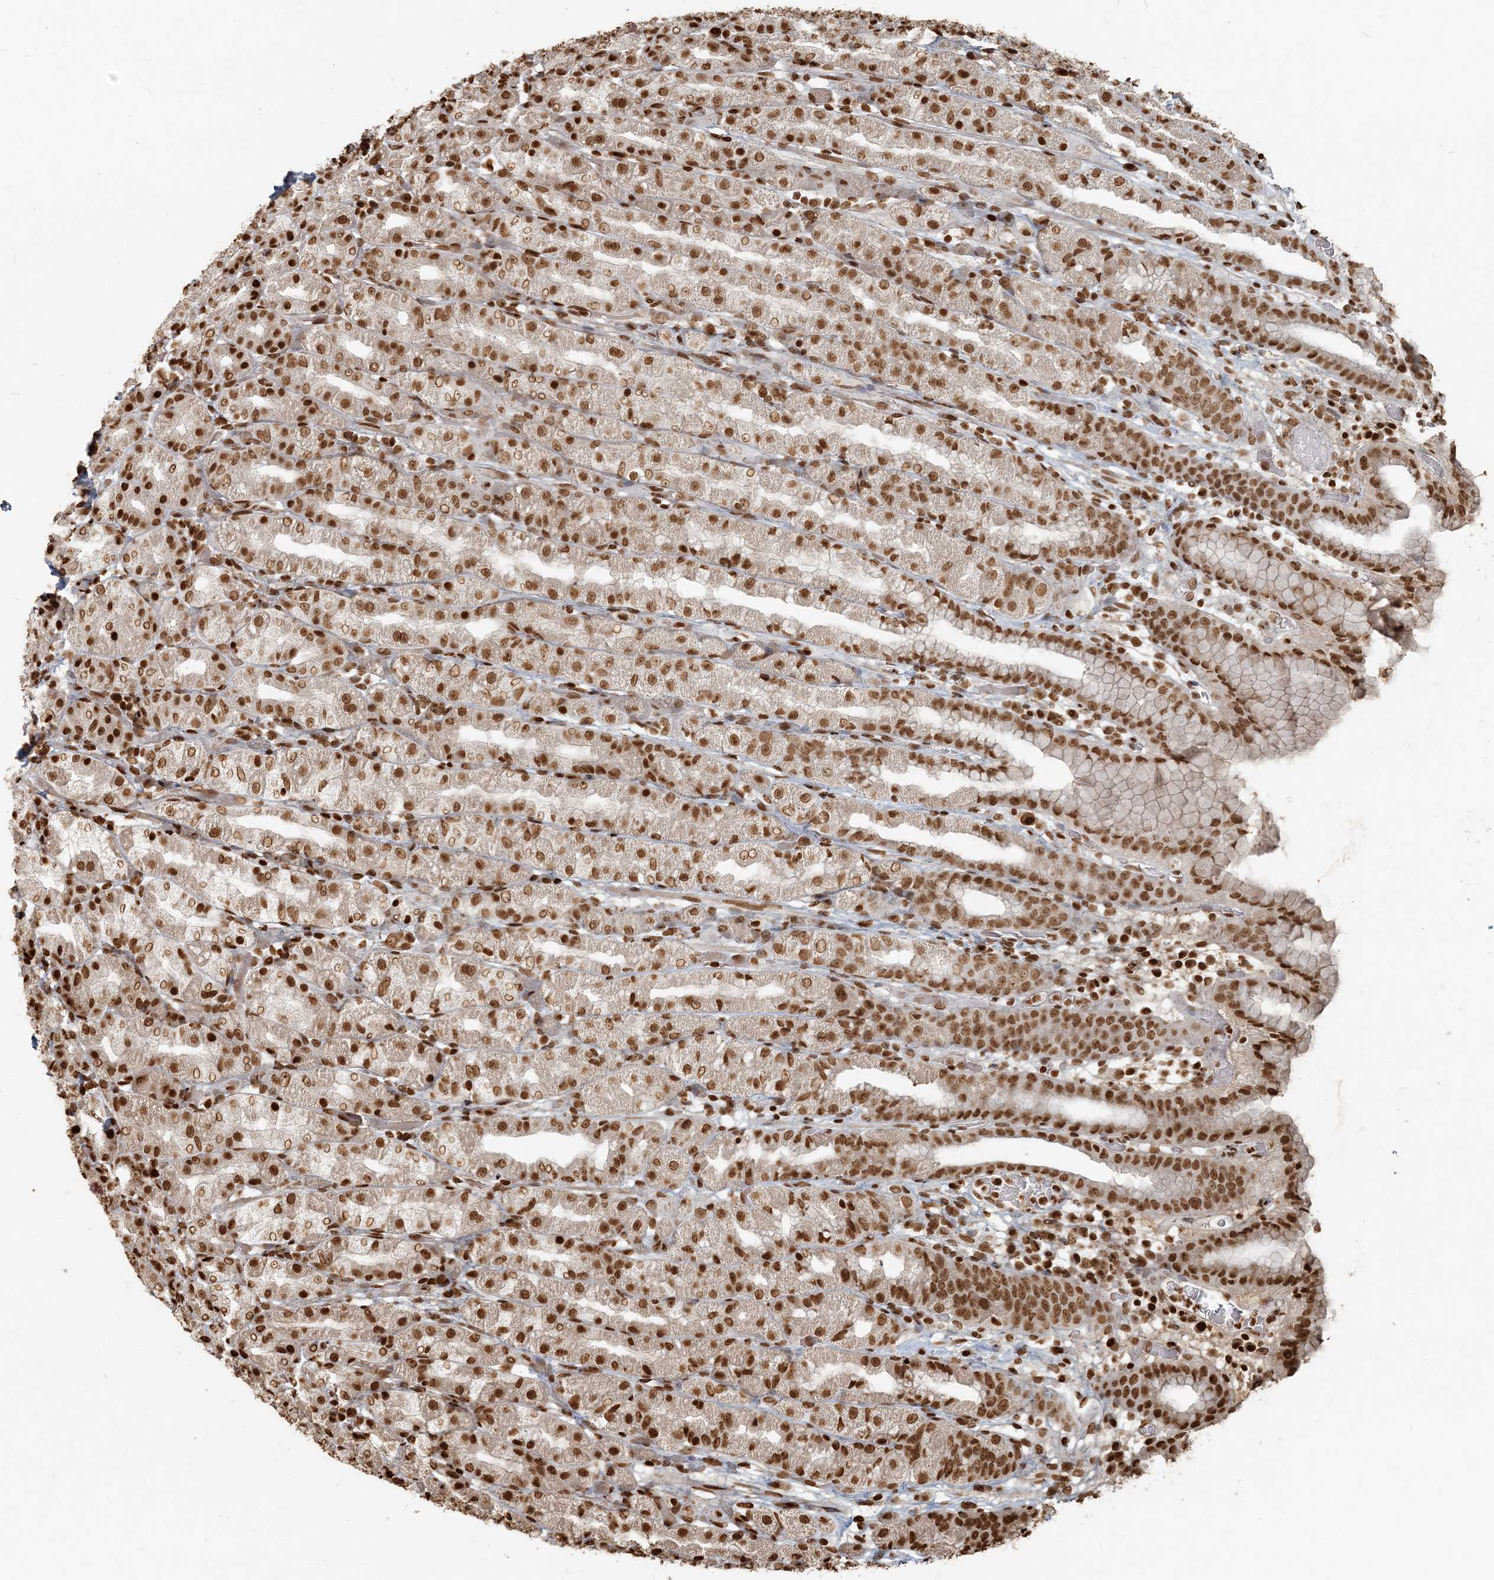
{"staining": {"intensity": "strong", "quantity": ">75%", "location": "nuclear"}, "tissue": "stomach", "cell_type": "Glandular cells", "image_type": "normal", "snomed": [{"axis": "morphology", "description": "Normal tissue, NOS"}, {"axis": "topography", "description": "Stomach, upper"}], "caption": "This histopathology image reveals IHC staining of normal stomach, with high strong nuclear expression in approximately >75% of glandular cells.", "gene": "H3", "patient": {"sex": "male", "age": 68}}